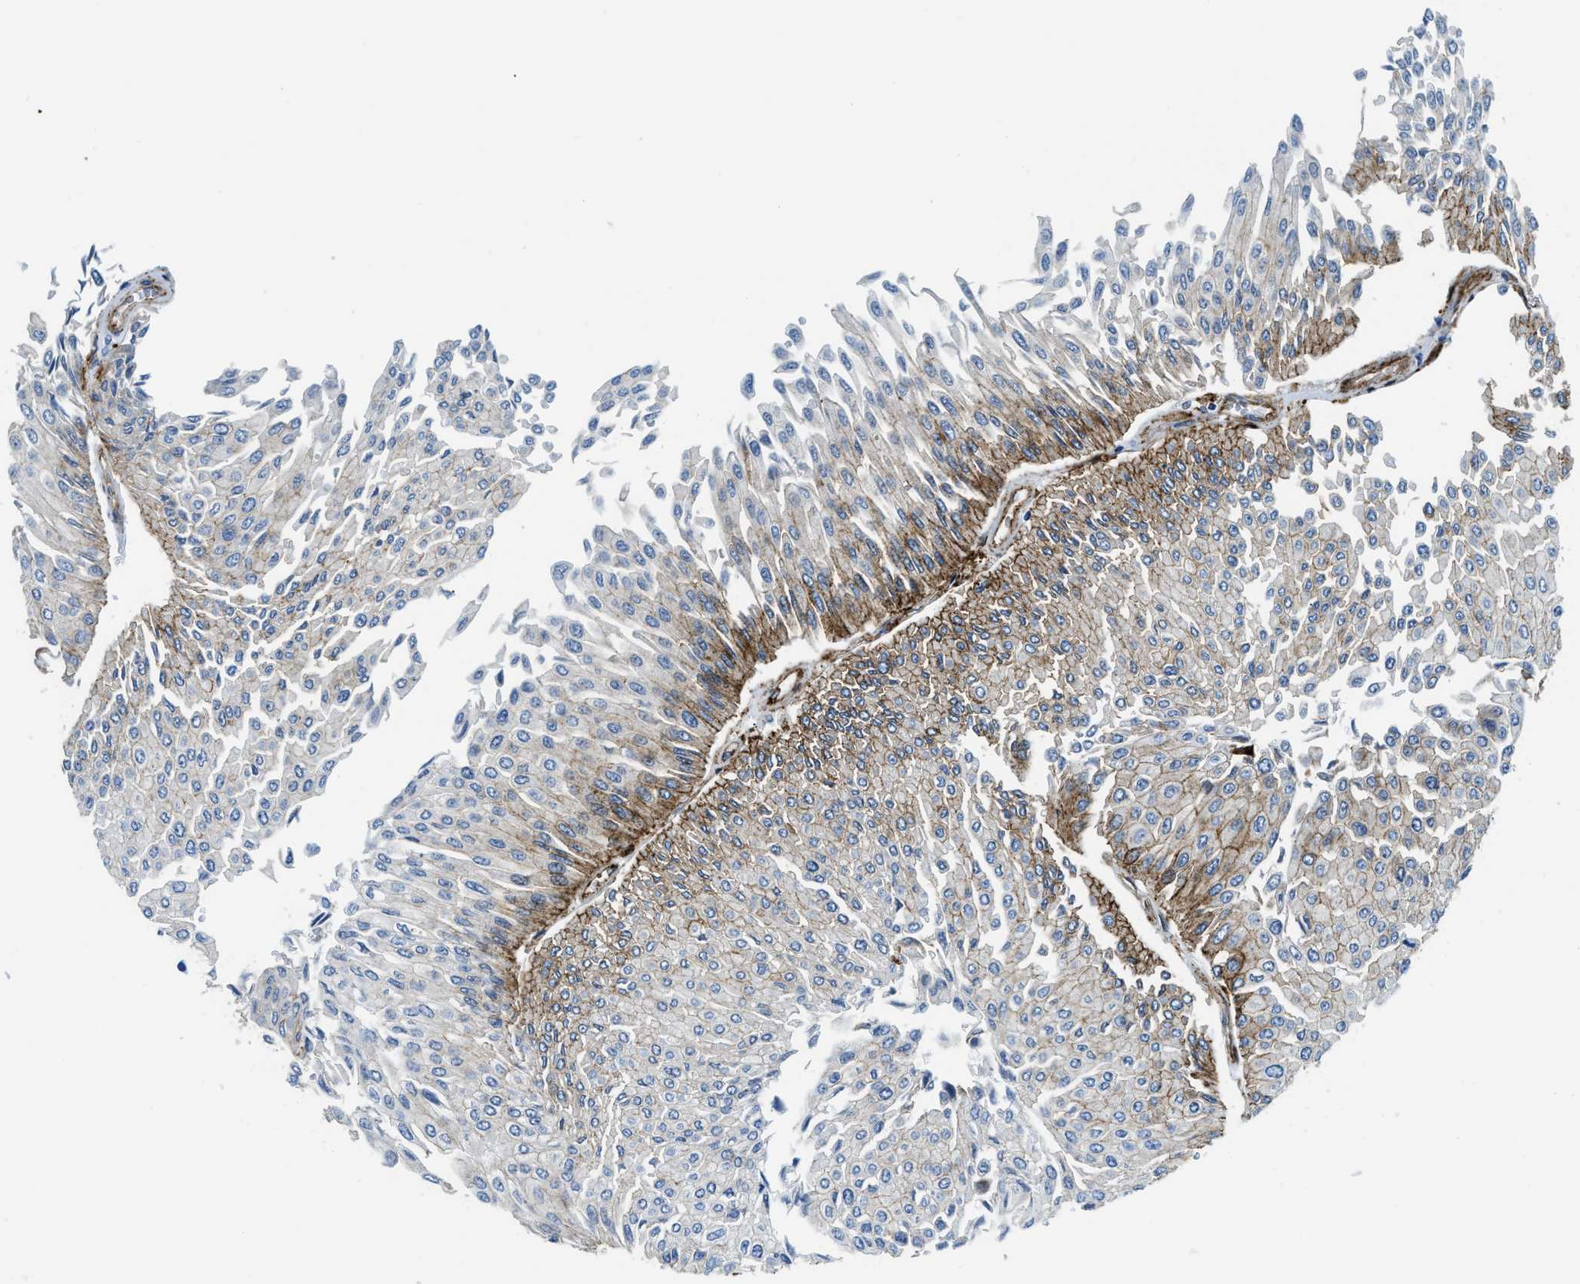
{"staining": {"intensity": "weak", "quantity": "<25%", "location": "cytoplasmic/membranous"}, "tissue": "urothelial cancer", "cell_type": "Tumor cells", "image_type": "cancer", "snomed": [{"axis": "morphology", "description": "Urothelial carcinoma, Low grade"}, {"axis": "topography", "description": "Urinary bladder"}], "caption": "The histopathology image displays no staining of tumor cells in urothelial carcinoma (low-grade).", "gene": "CUTA", "patient": {"sex": "male", "age": 67}}